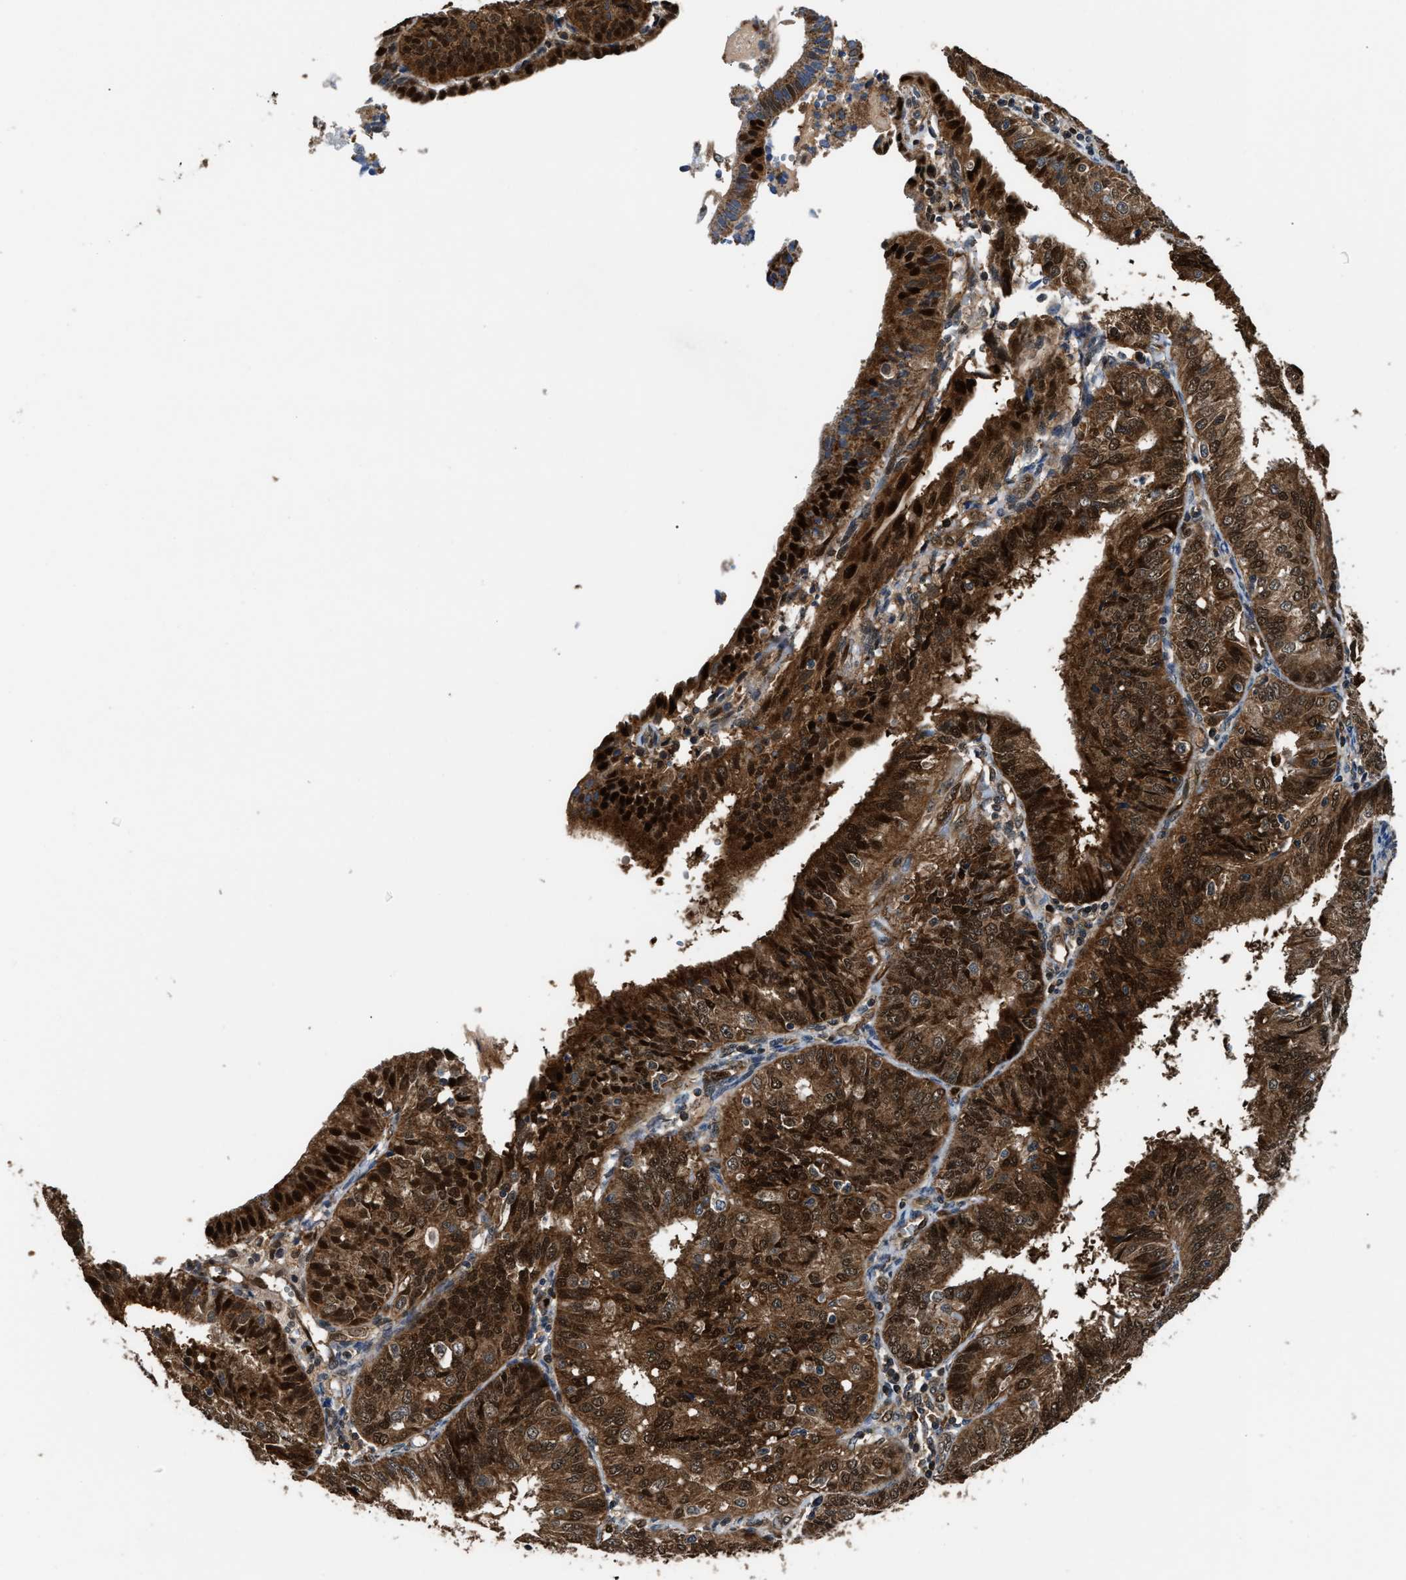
{"staining": {"intensity": "strong", "quantity": ">75%", "location": "cytoplasmic/membranous,nuclear"}, "tissue": "endometrial cancer", "cell_type": "Tumor cells", "image_type": "cancer", "snomed": [{"axis": "morphology", "description": "Adenocarcinoma, NOS"}, {"axis": "topography", "description": "Endometrium"}], "caption": "This micrograph exhibits adenocarcinoma (endometrial) stained with immunohistochemistry to label a protein in brown. The cytoplasmic/membranous and nuclear of tumor cells show strong positivity for the protein. Nuclei are counter-stained blue.", "gene": "PPA1", "patient": {"sex": "female", "age": 58}}